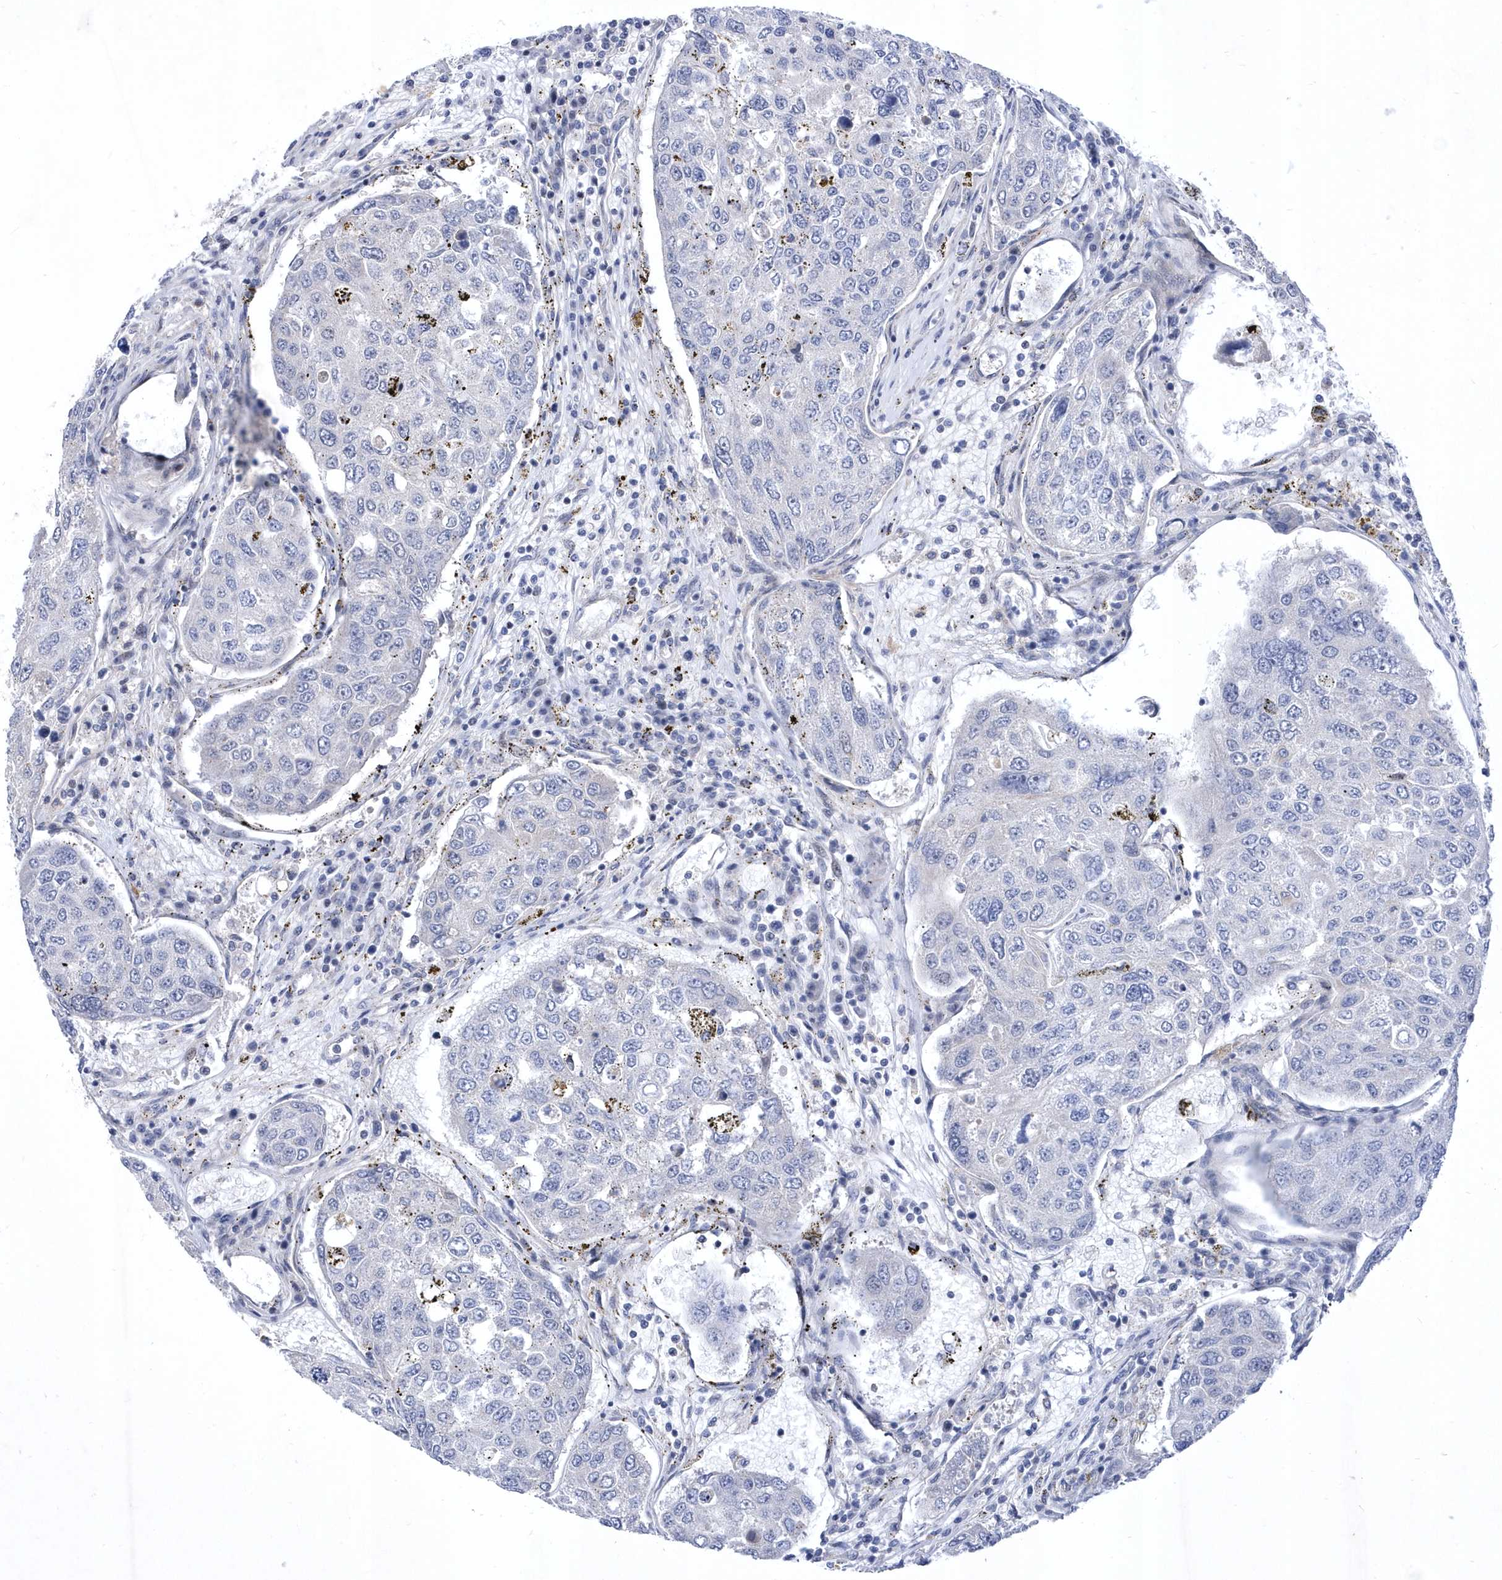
{"staining": {"intensity": "negative", "quantity": "none", "location": "none"}, "tissue": "urothelial cancer", "cell_type": "Tumor cells", "image_type": "cancer", "snomed": [{"axis": "morphology", "description": "Urothelial carcinoma, High grade"}, {"axis": "topography", "description": "Lymph node"}, {"axis": "topography", "description": "Urinary bladder"}], "caption": "Immunohistochemistry micrograph of high-grade urothelial carcinoma stained for a protein (brown), which exhibits no expression in tumor cells.", "gene": "LONRF2", "patient": {"sex": "male", "age": 51}}